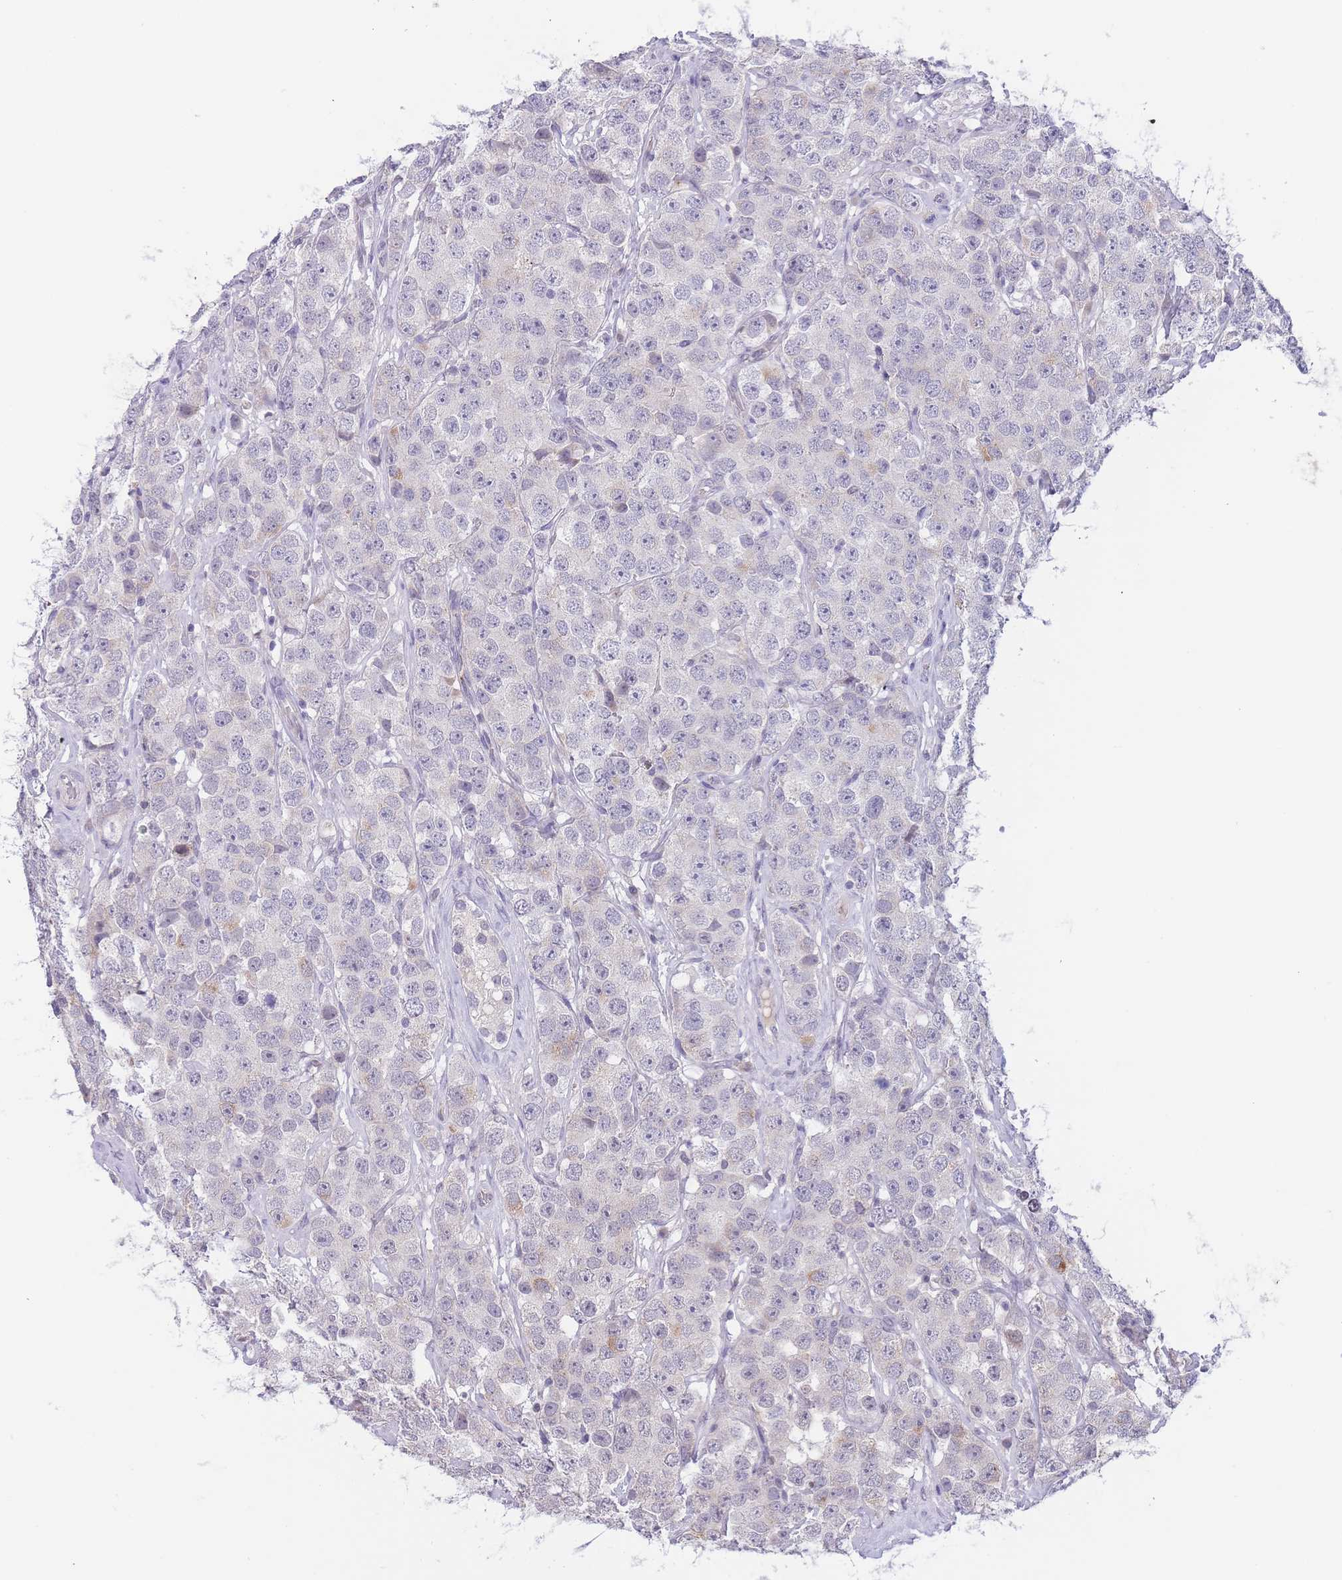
{"staining": {"intensity": "negative", "quantity": "none", "location": "none"}, "tissue": "testis cancer", "cell_type": "Tumor cells", "image_type": "cancer", "snomed": [{"axis": "morphology", "description": "Seminoma, NOS"}, {"axis": "topography", "description": "Testis"}], "caption": "IHC histopathology image of testis cancer stained for a protein (brown), which reveals no staining in tumor cells.", "gene": "GOLGA6L25", "patient": {"sex": "male", "age": 28}}